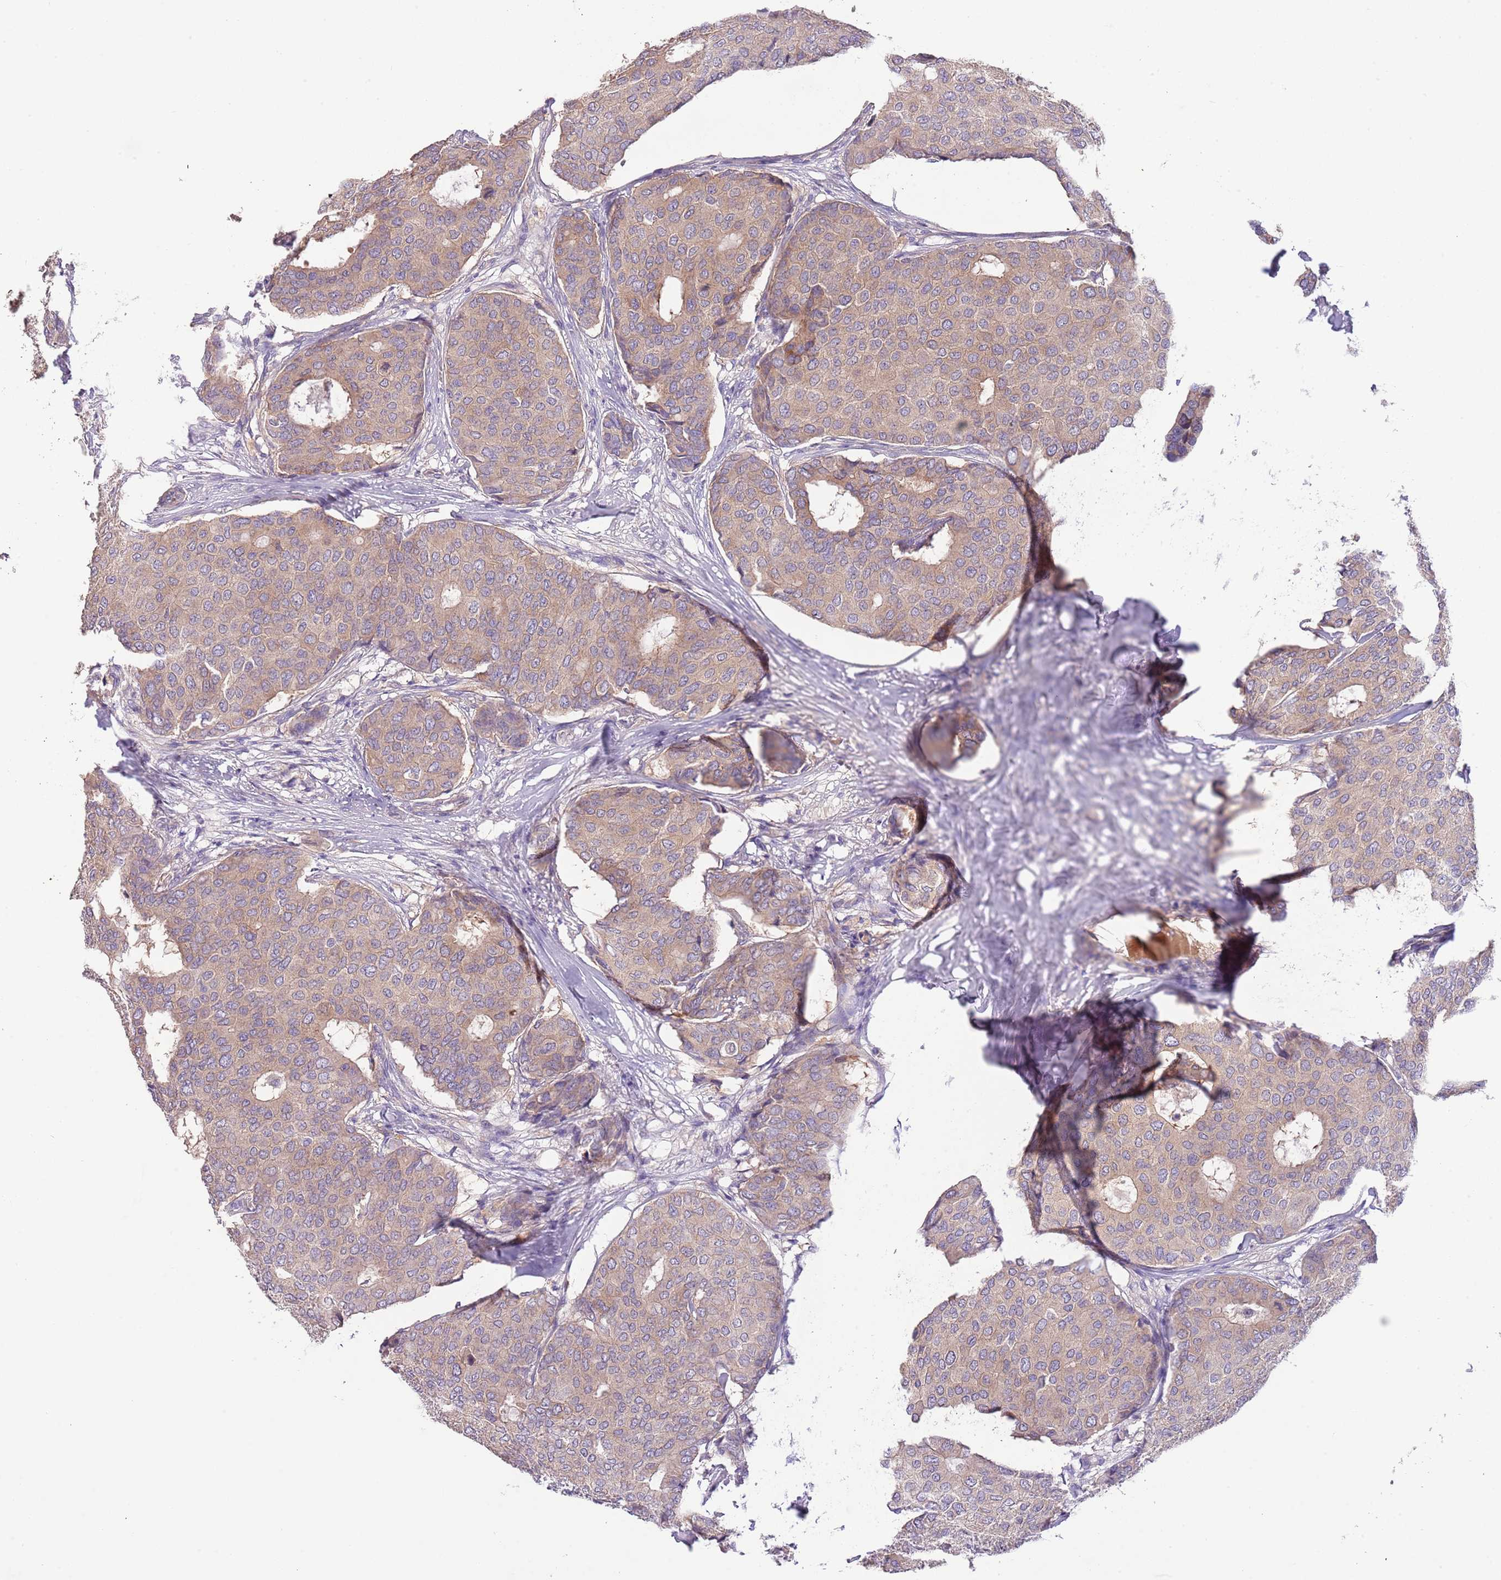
{"staining": {"intensity": "weak", "quantity": "25%-75%", "location": "cytoplasmic/membranous"}, "tissue": "breast cancer", "cell_type": "Tumor cells", "image_type": "cancer", "snomed": [{"axis": "morphology", "description": "Duct carcinoma"}, {"axis": "topography", "description": "Breast"}], "caption": "The histopathology image reveals a brown stain indicating the presence of a protein in the cytoplasmic/membranous of tumor cells in intraductal carcinoma (breast).", "gene": "ZNF658", "patient": {"sex": "female", "age": 75}}